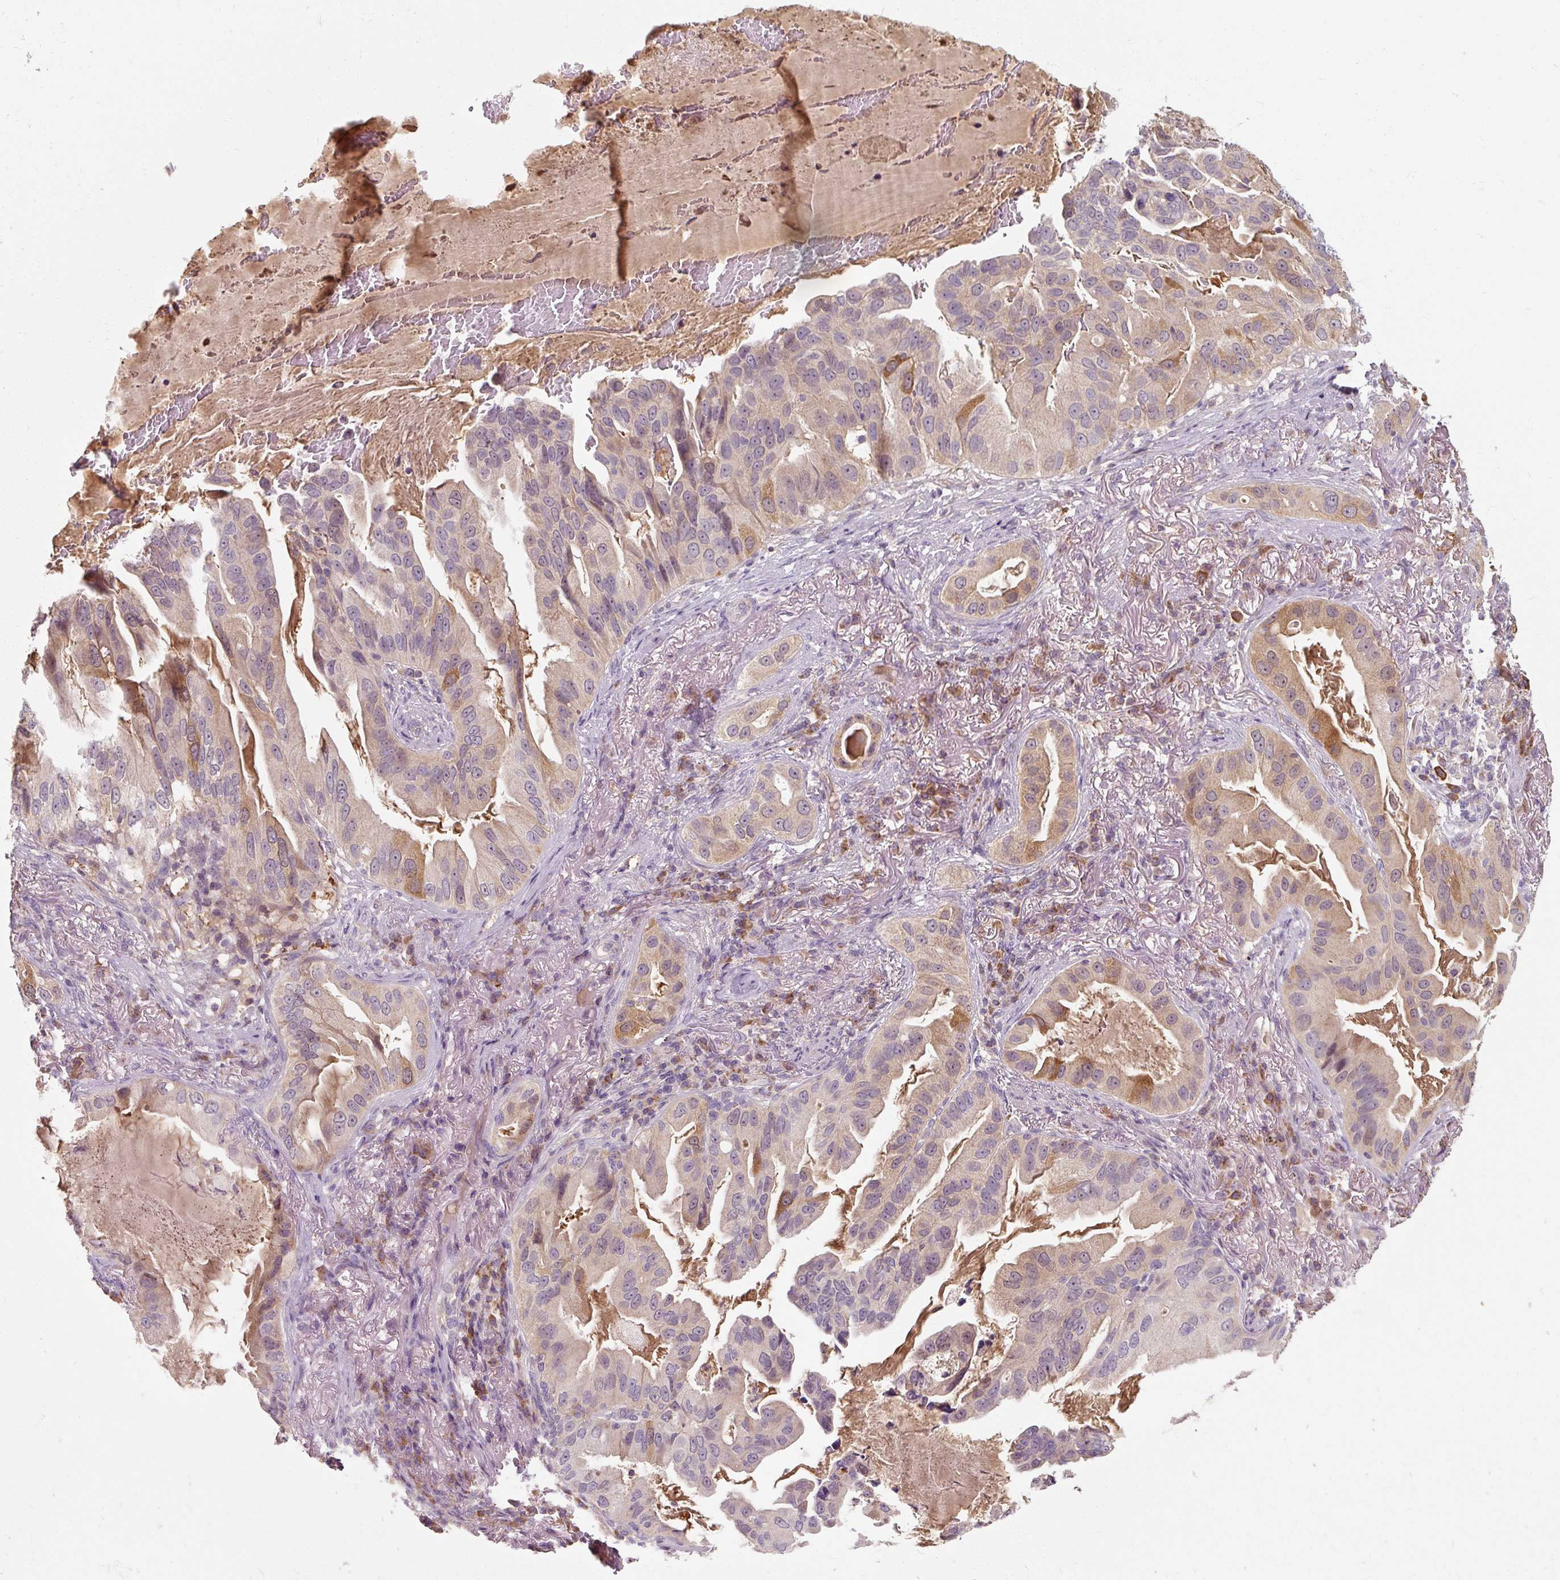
{"staining": {"intensity": "weak", "quantity": "25%-75%", "location": "cytoplasmic/membranous"}, "tissue": "lung cancer", "cell_type": "Tumor cells", "image_type": "cancer", "snomed": [{"axis": "morphology", "description": "Adenocarcinoma, NOS"}, {"axis": "topography", "description": "Lung"}], "caption": "Immunohistochemistry staining of lung cancer (adenocarcinoma), which demonstrates low levels of weak cytoplasmic/membranous expression in about 25%-75% of tumor cells indicating weak cytoplasmic/membranous protein staining. The staining was performed using DAB (brown) for protein detection and nuclei were counterstained in hematoxylin (blue).", "gene": "TSEN54", "patient": {"sex": "female", "age": 69}}